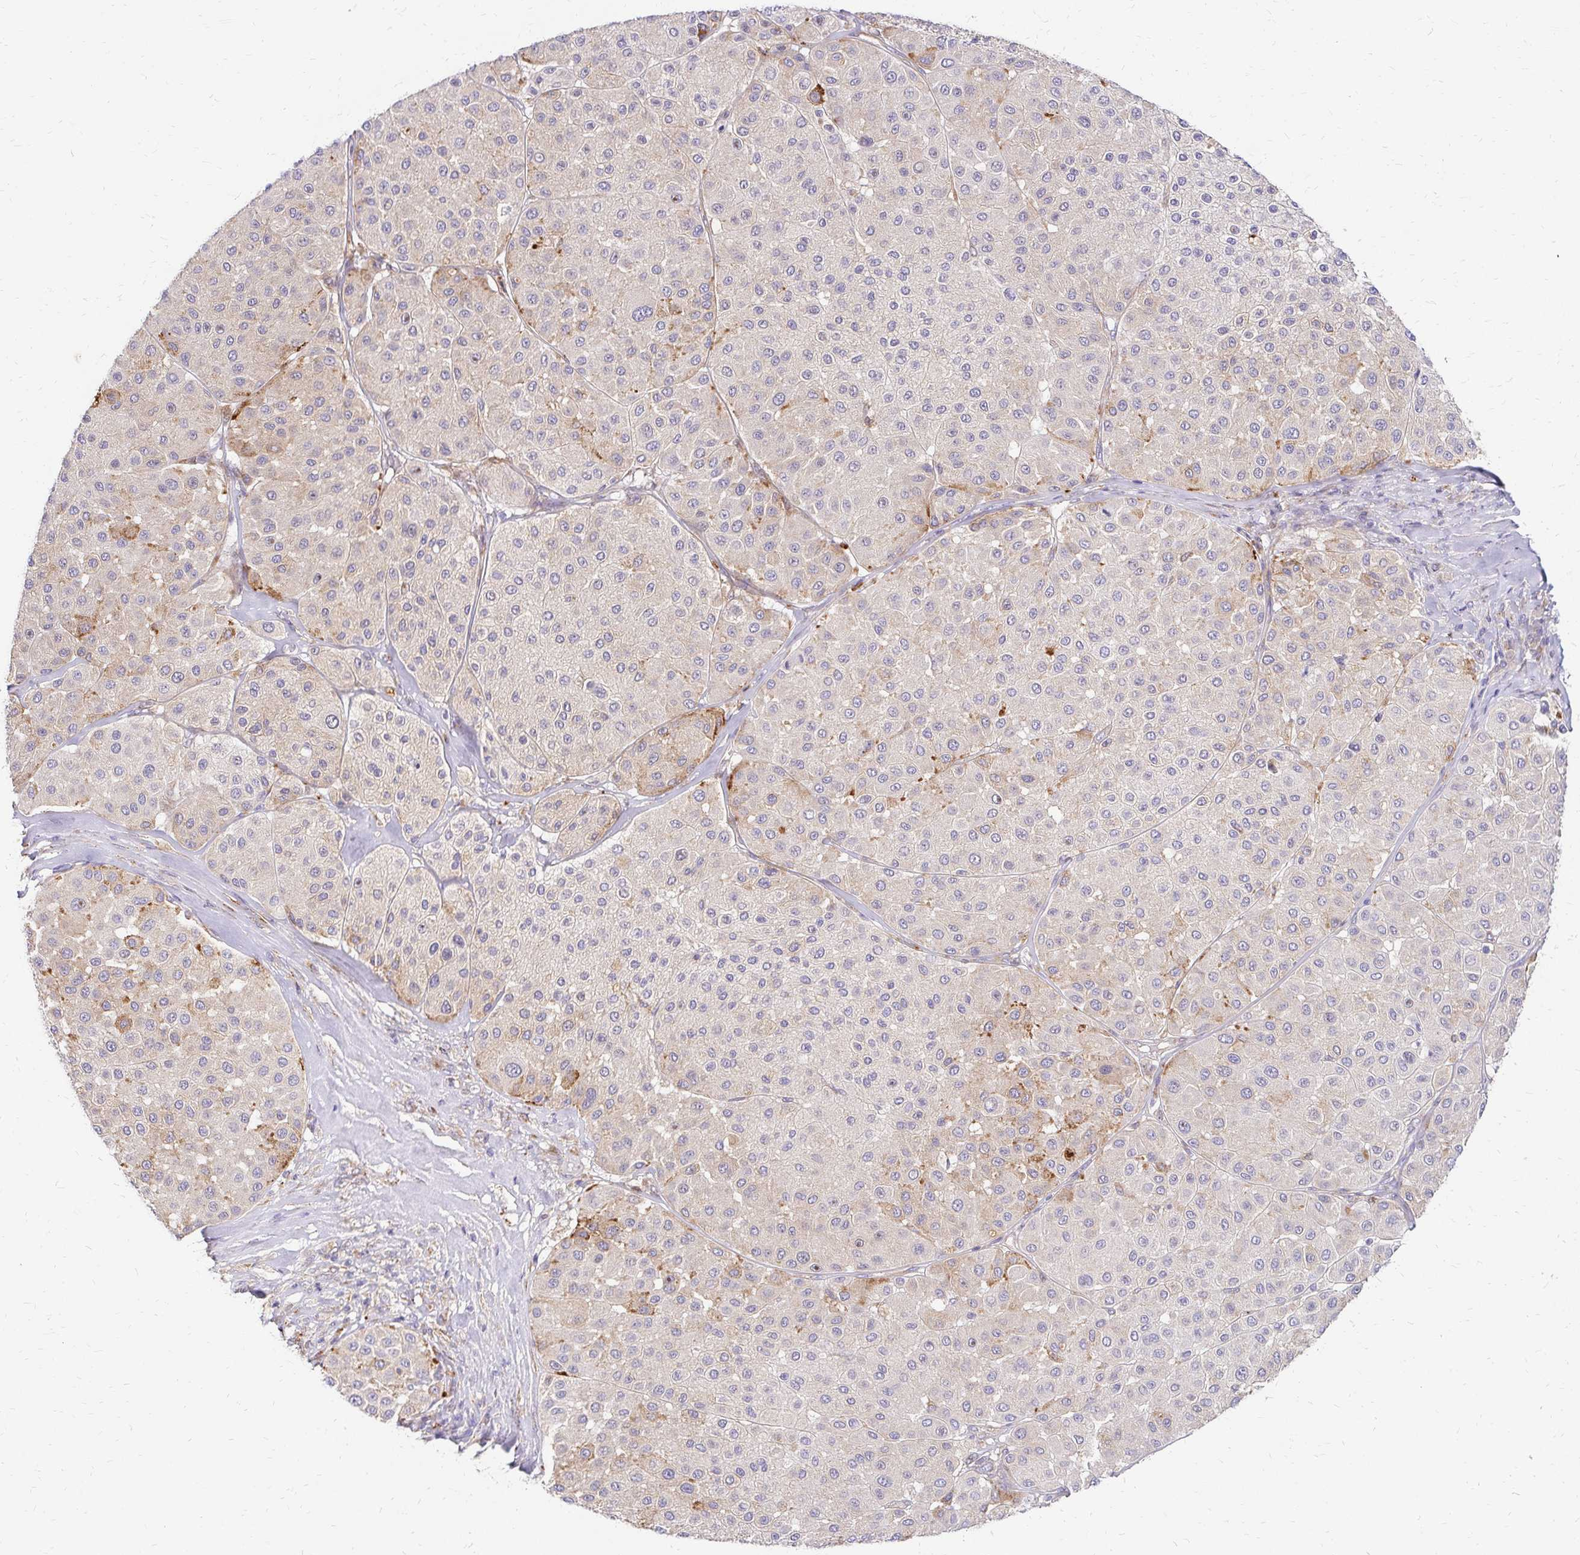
{"staining": {"intensity": "weak", "quantity": "<25%", "location": "cytoplasmic/membranous"}, "tissue": "melanoma", "cell_type": "Tumor cells", "image_type": "cancer", "snomed": [{"axis": "morphology", "description": "Malignant melanoma, Metastatic site"}, {"axis": "topography", "description": "Smooth muscle"}], "caption": "This is an immunohistochemistry (IHC) histopathology image of melanoma. There is no staining in tumor cells.", "gene": "IDUA", "patient": {"sex": "male", "age": 41}}